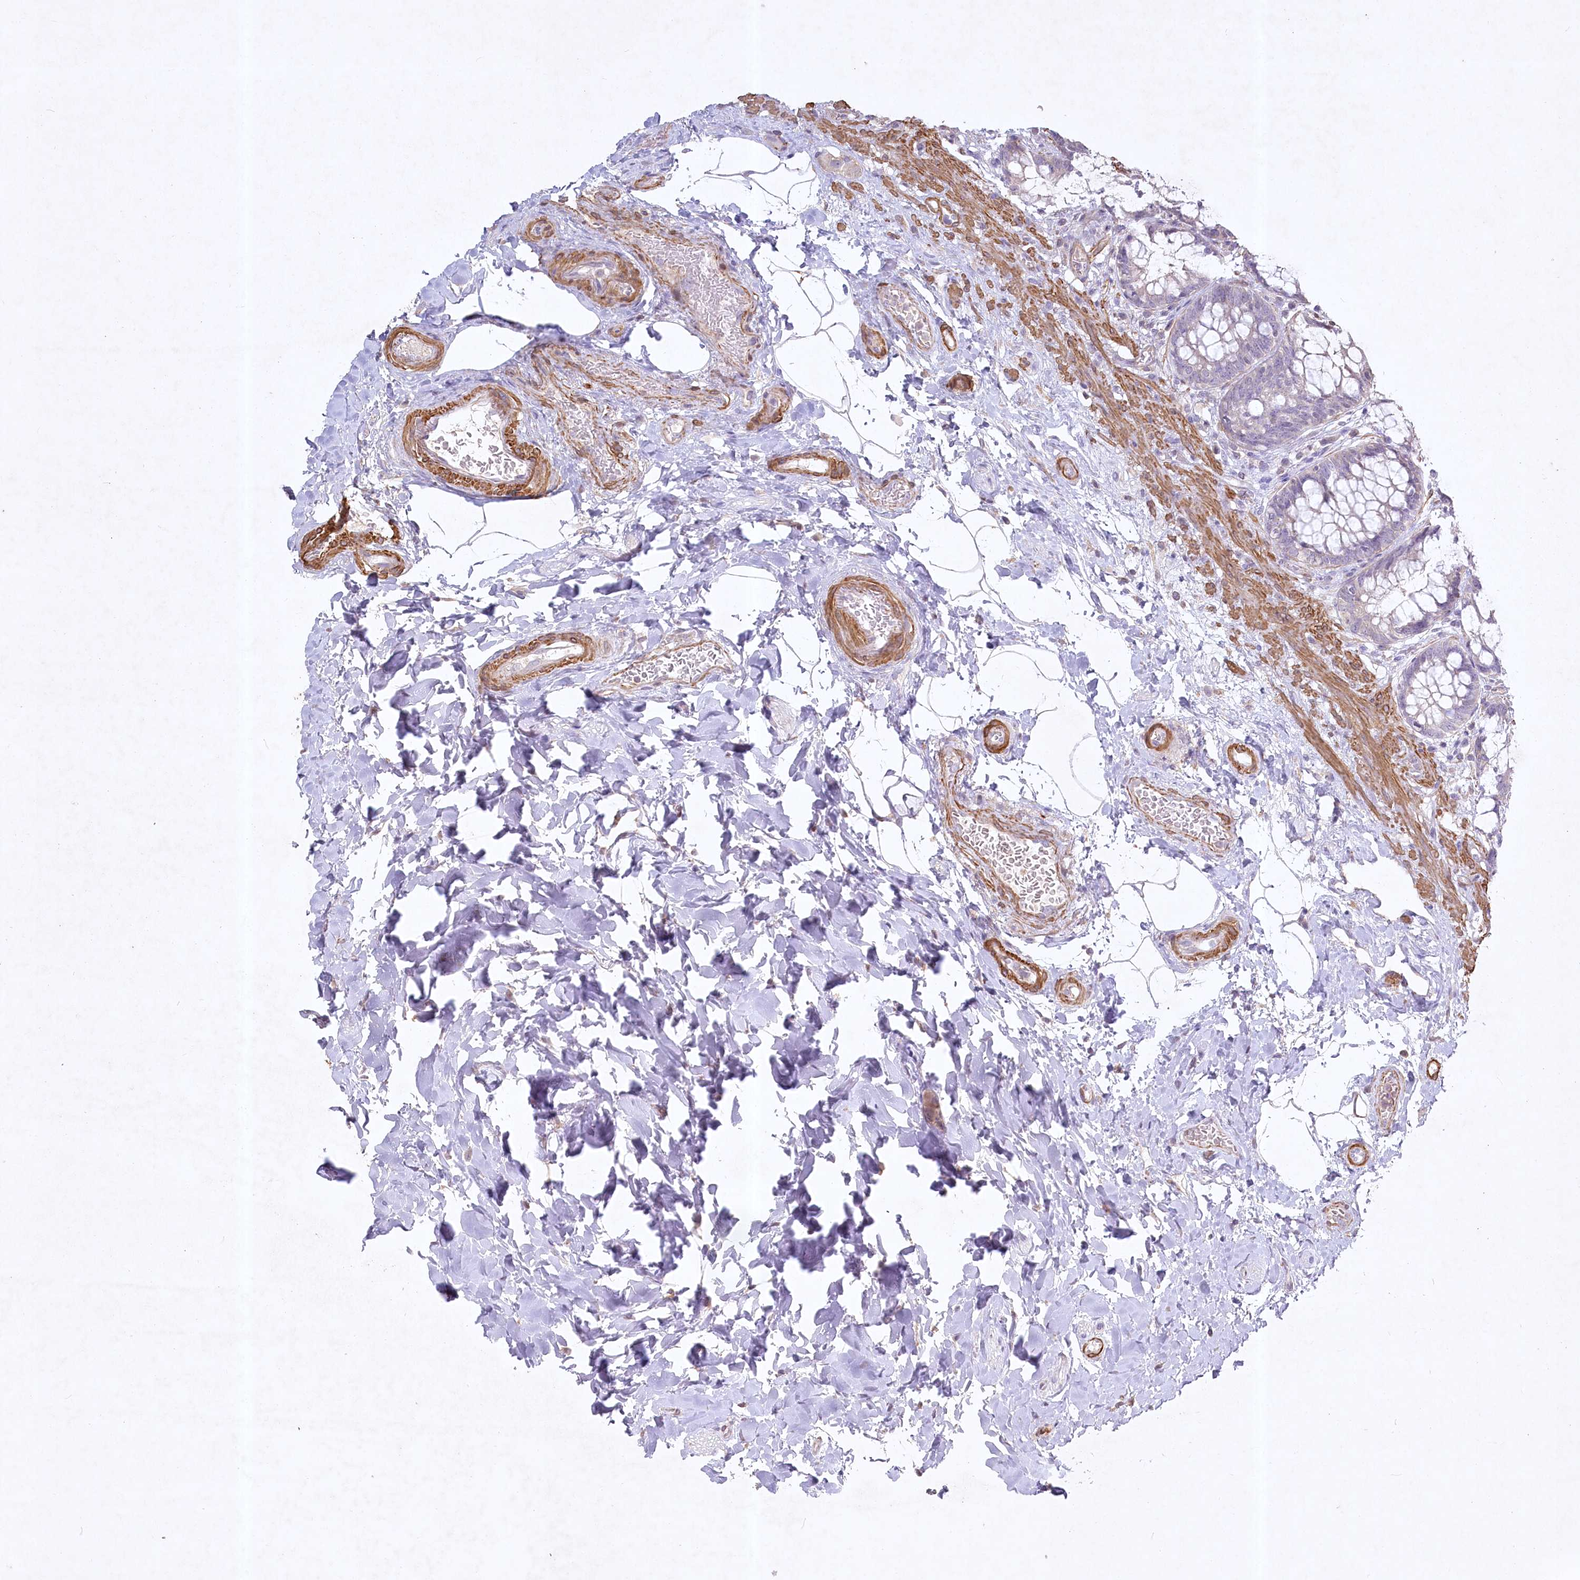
{"staining": {"intensity": "weak", "quantity": "25%-75%", "location": "cytoplasmic/membranous"}, "tissue": "rectum", "cell_type": "Glandular cells", "image_type": "normal", "snomed": [{"axis": "morphology", "description": "Normal tissue, NOS"}, {"axis": "topography", "description": "Rectum"}], "caption": "Immunohistochemistry of normal human rectum shows low levels of weak cytoplasmic/membranous positivity in about 25%-75% of glandular cells. (Brightfield microscopy of DAB IHC at high magnification).", "gene": "INPP4B", "patient": {"sex": "male", "age": 64}}